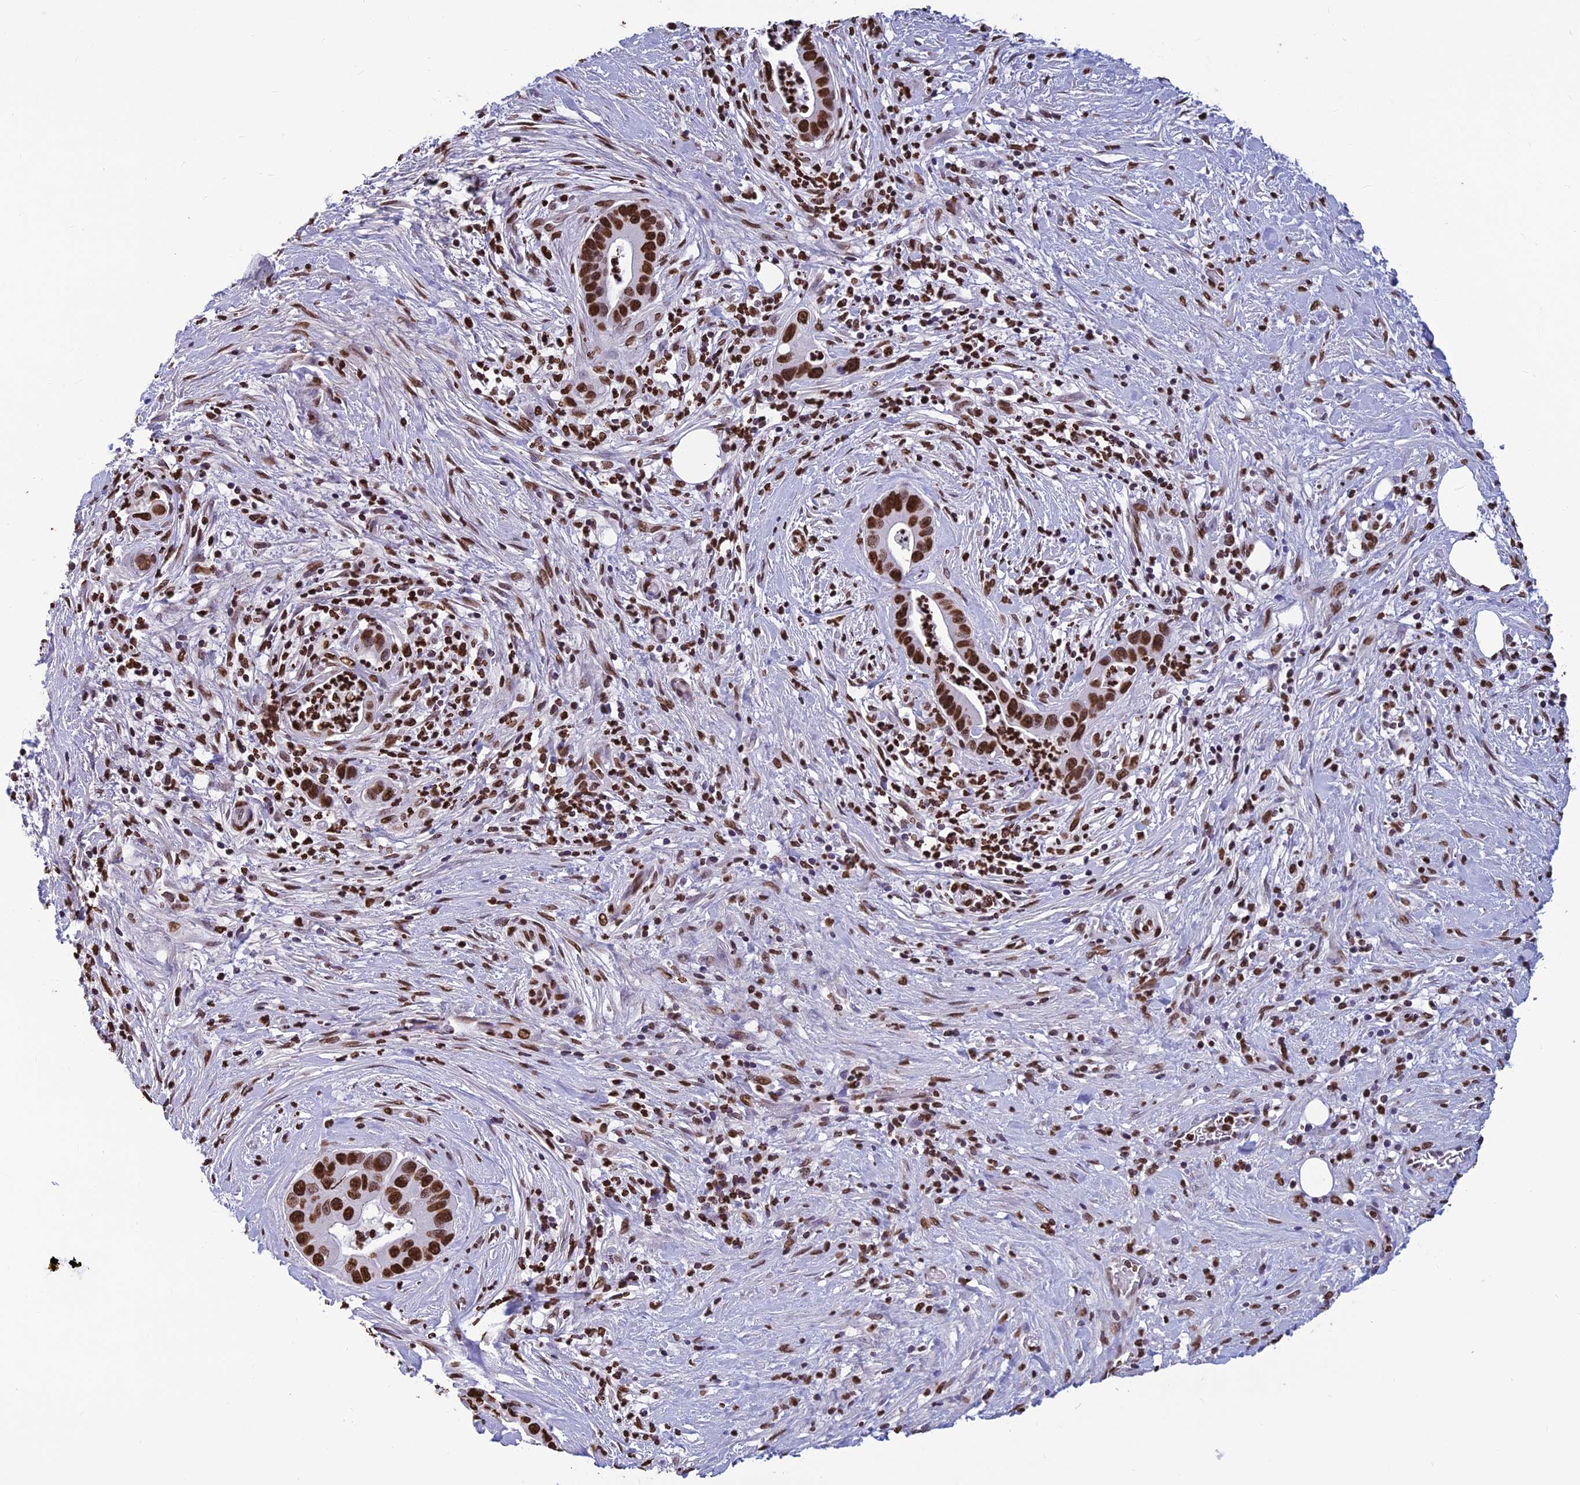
{"staining": {"intensity": "strong", "quantity": ">75%", "location": "nuclear"}, "tissue": "pancreatic cancer", "cell_type": "Tumor cells", "image_type": "cancer", "snomed": [{"axis": "morphology", "description": "Adenocarcinoma, NOS"}, {"axis": "topography", "description": "Pancreas"}], "caption": "Pancreatic cancer (adenocarcinoma) stained for a protein shows strong nuclear positivity in tumor cells.", "gene": "AKAP17A", "patient": {"sex": "male", "age": 73}}